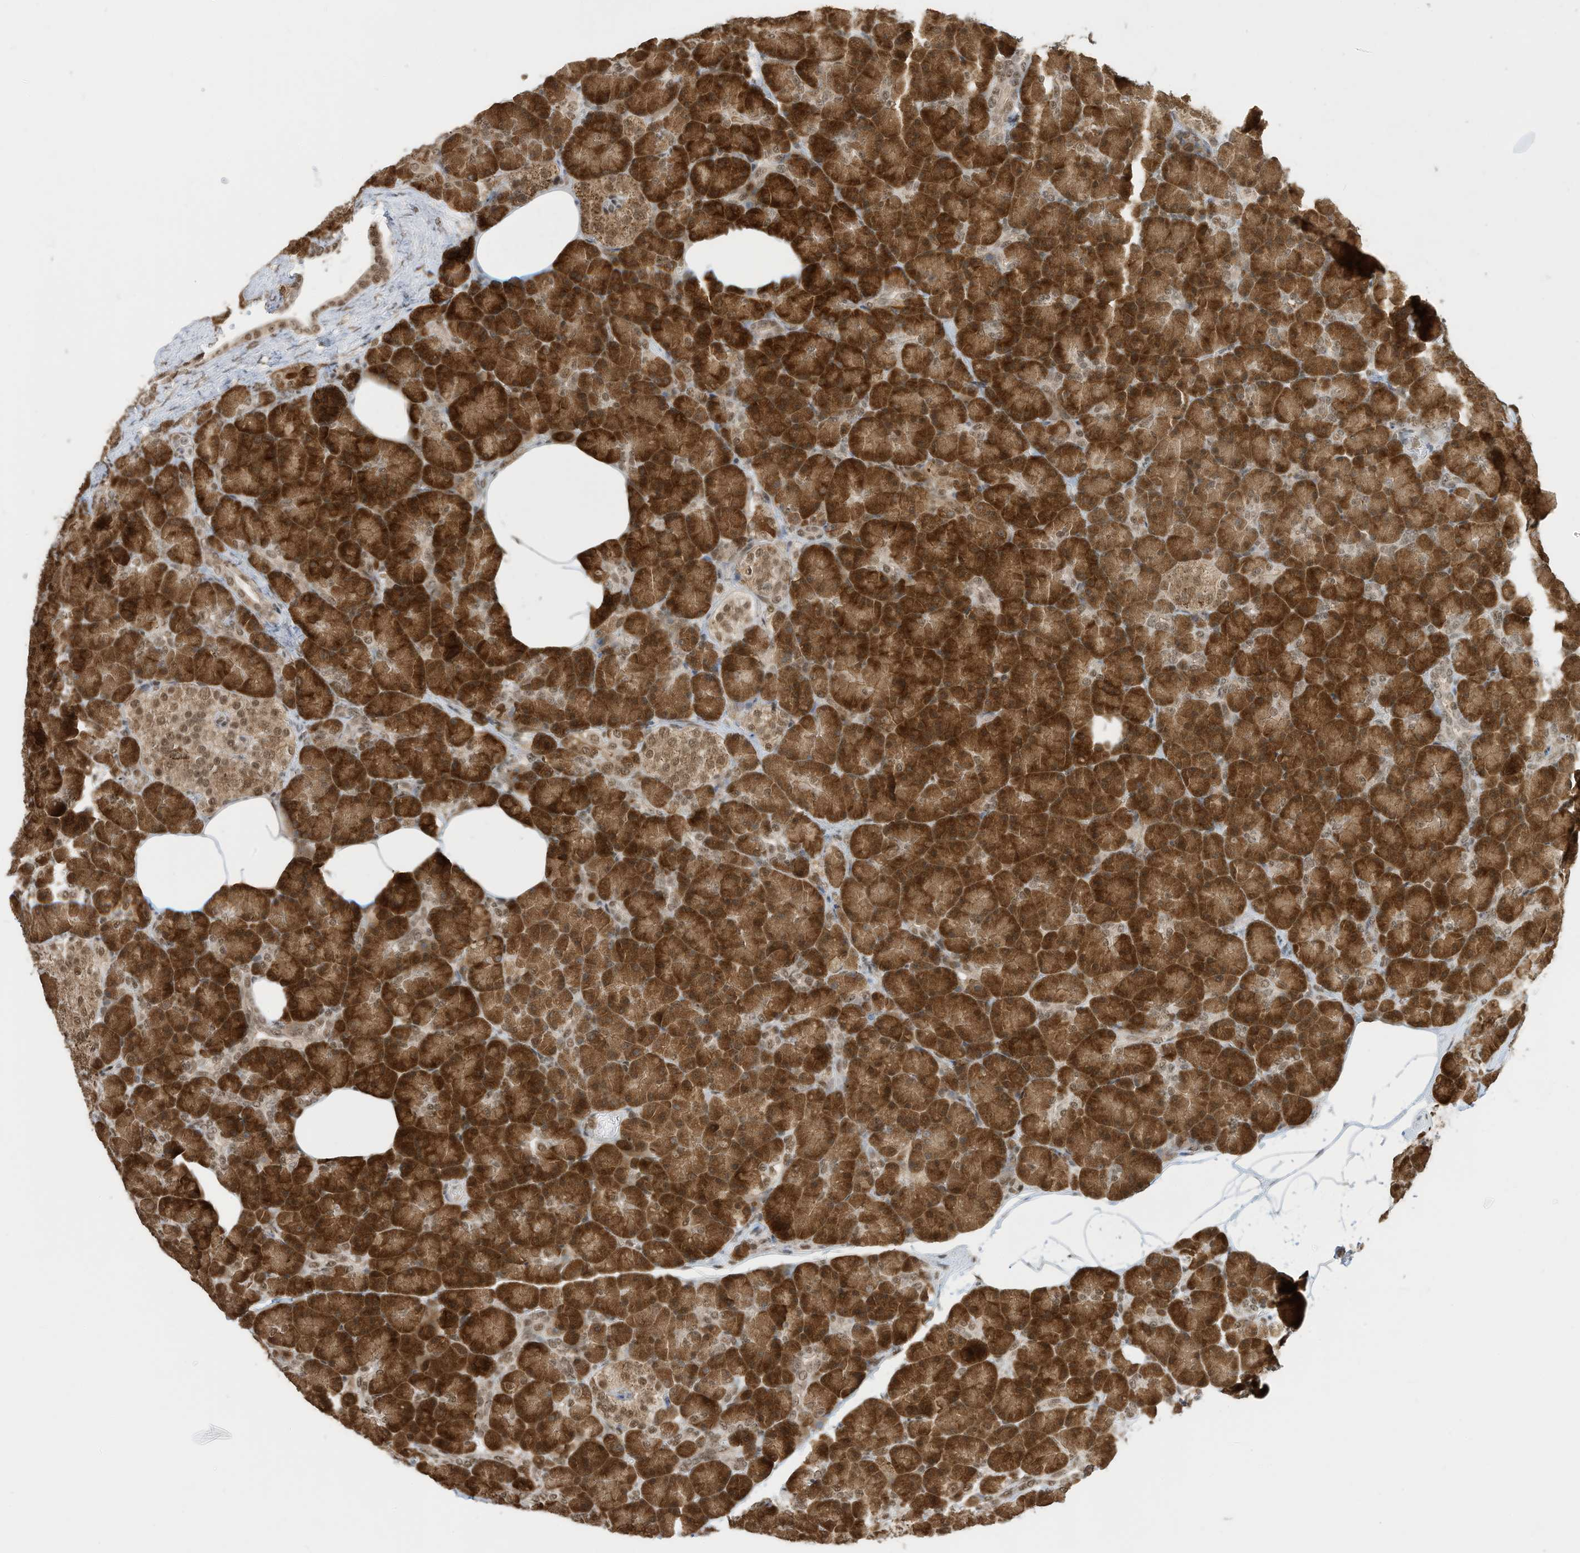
{"staining": {"intensity": "strong", "quantity": ">75%", "location": "cytoplasmic/membranous"}, "tissue": "pancreas", "cell_type": "Exocrine glandular cells", "image_type": "normal", "snomed": [{"axis": "morphology", "description": "Normal tissue, NOS"}, {"axis": "topography", "description": "Pancreas"}], "caption": "Pancreas stained with immunohistochemistry displays strong cytoplasmic/membranous expression in about >75% of exocrine glandular cells. (DAB (3,3'-diaminobenzidine) IHC, brown staining for protein, blue staining for nuclei).", "gene": "ZNF195", "patient": {"sex": "female", "age": 43}}